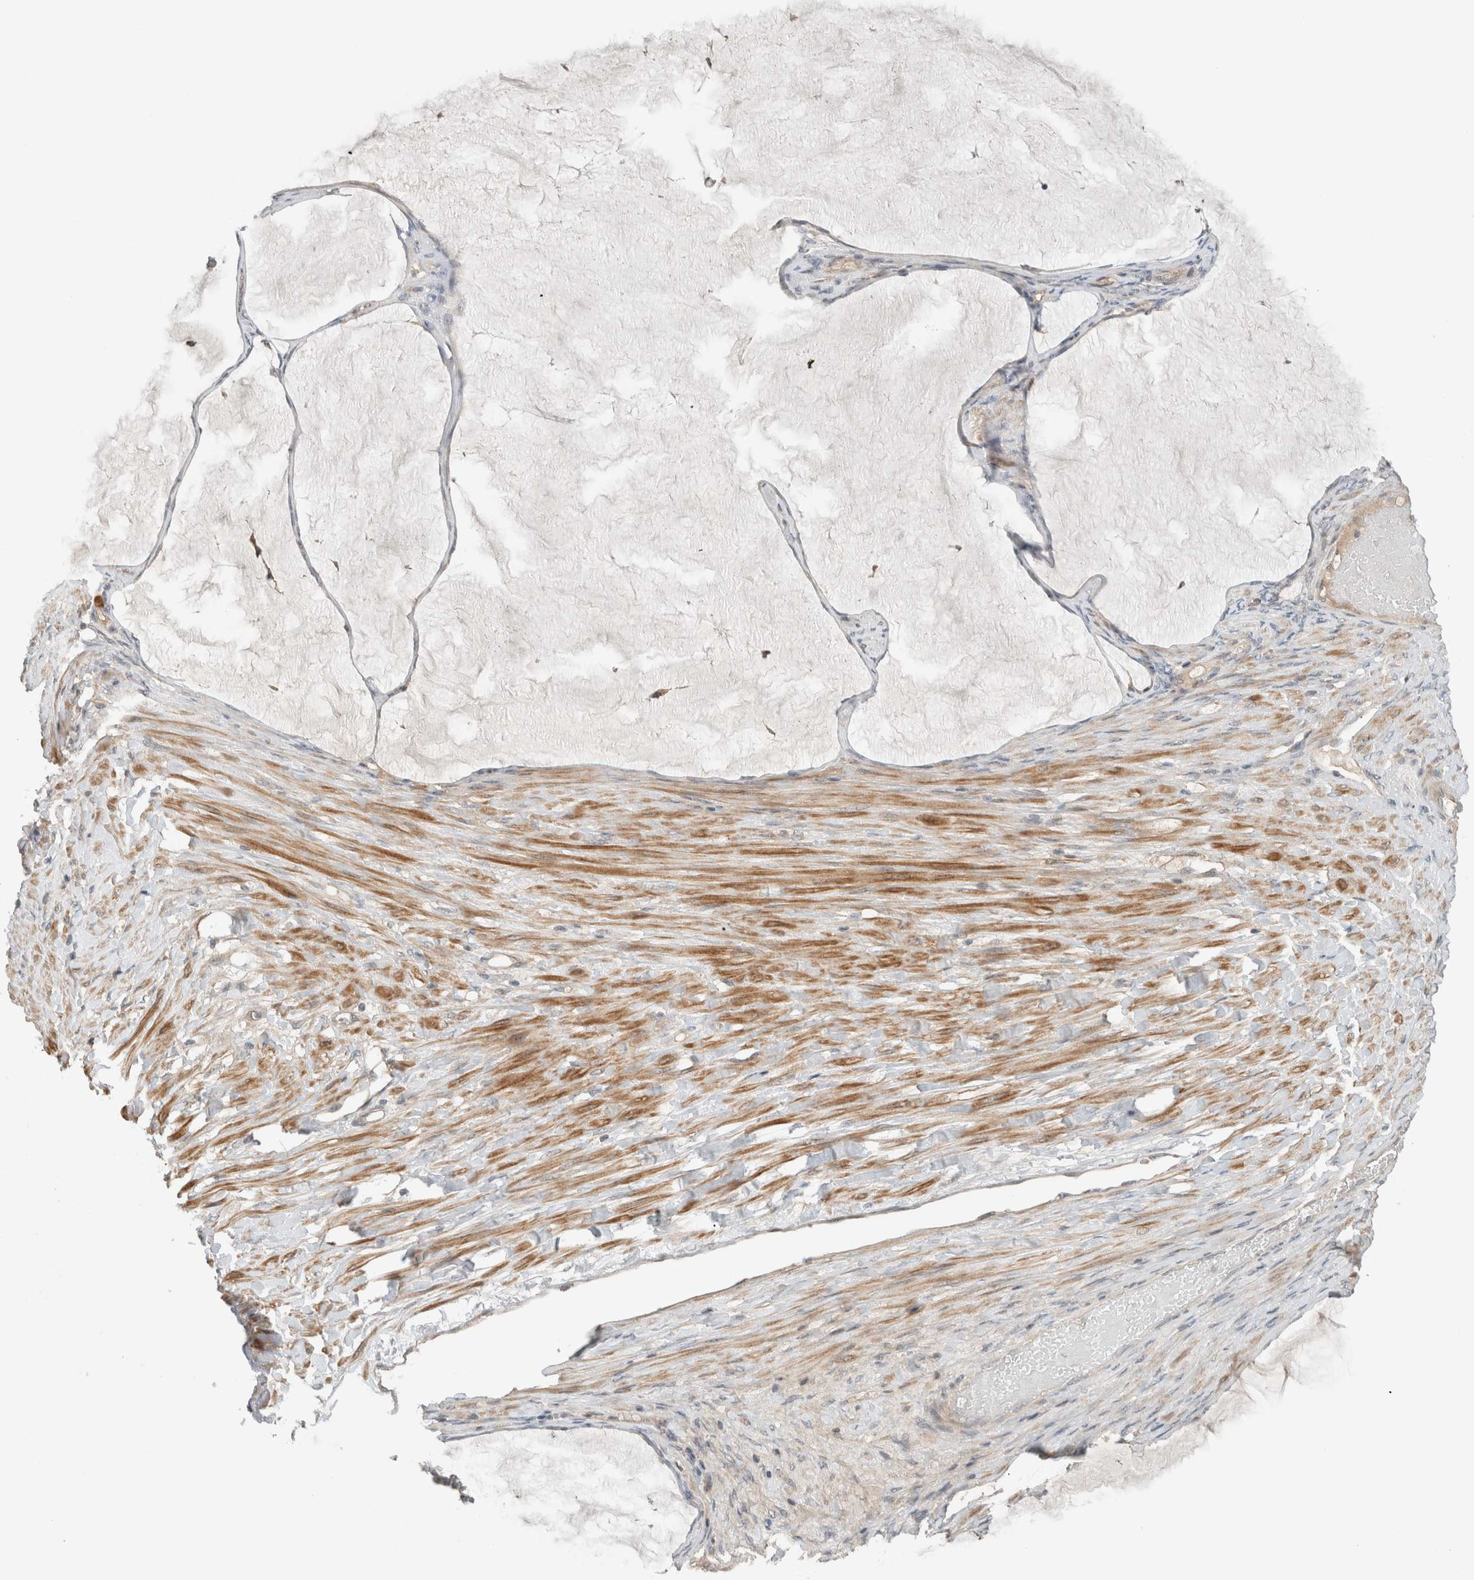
{"staining": {"intensity": "weak", "quantity": "25%-75%", "location": "cytoplasmic/membranous"}, "tissue": "ovarian cancer", "cell_type": "Tumor cells", "image_type": "cancer", "snomed": [{"axis": "morphology", "description": "Cystadenocarcinoma, mucinous, NOS"}, {"axis": "topography", "description": "Ovary"}], "caption": "There is low levels of weak cytoplasmic/membranous positivity in tumor cells of ovarian mucinous cystadenocarcinoma, as demonstrated by immunohistochemical staining (brown color).", "gene": "ERCC6L2", "patient": {"sex": "female", "age": 61}}